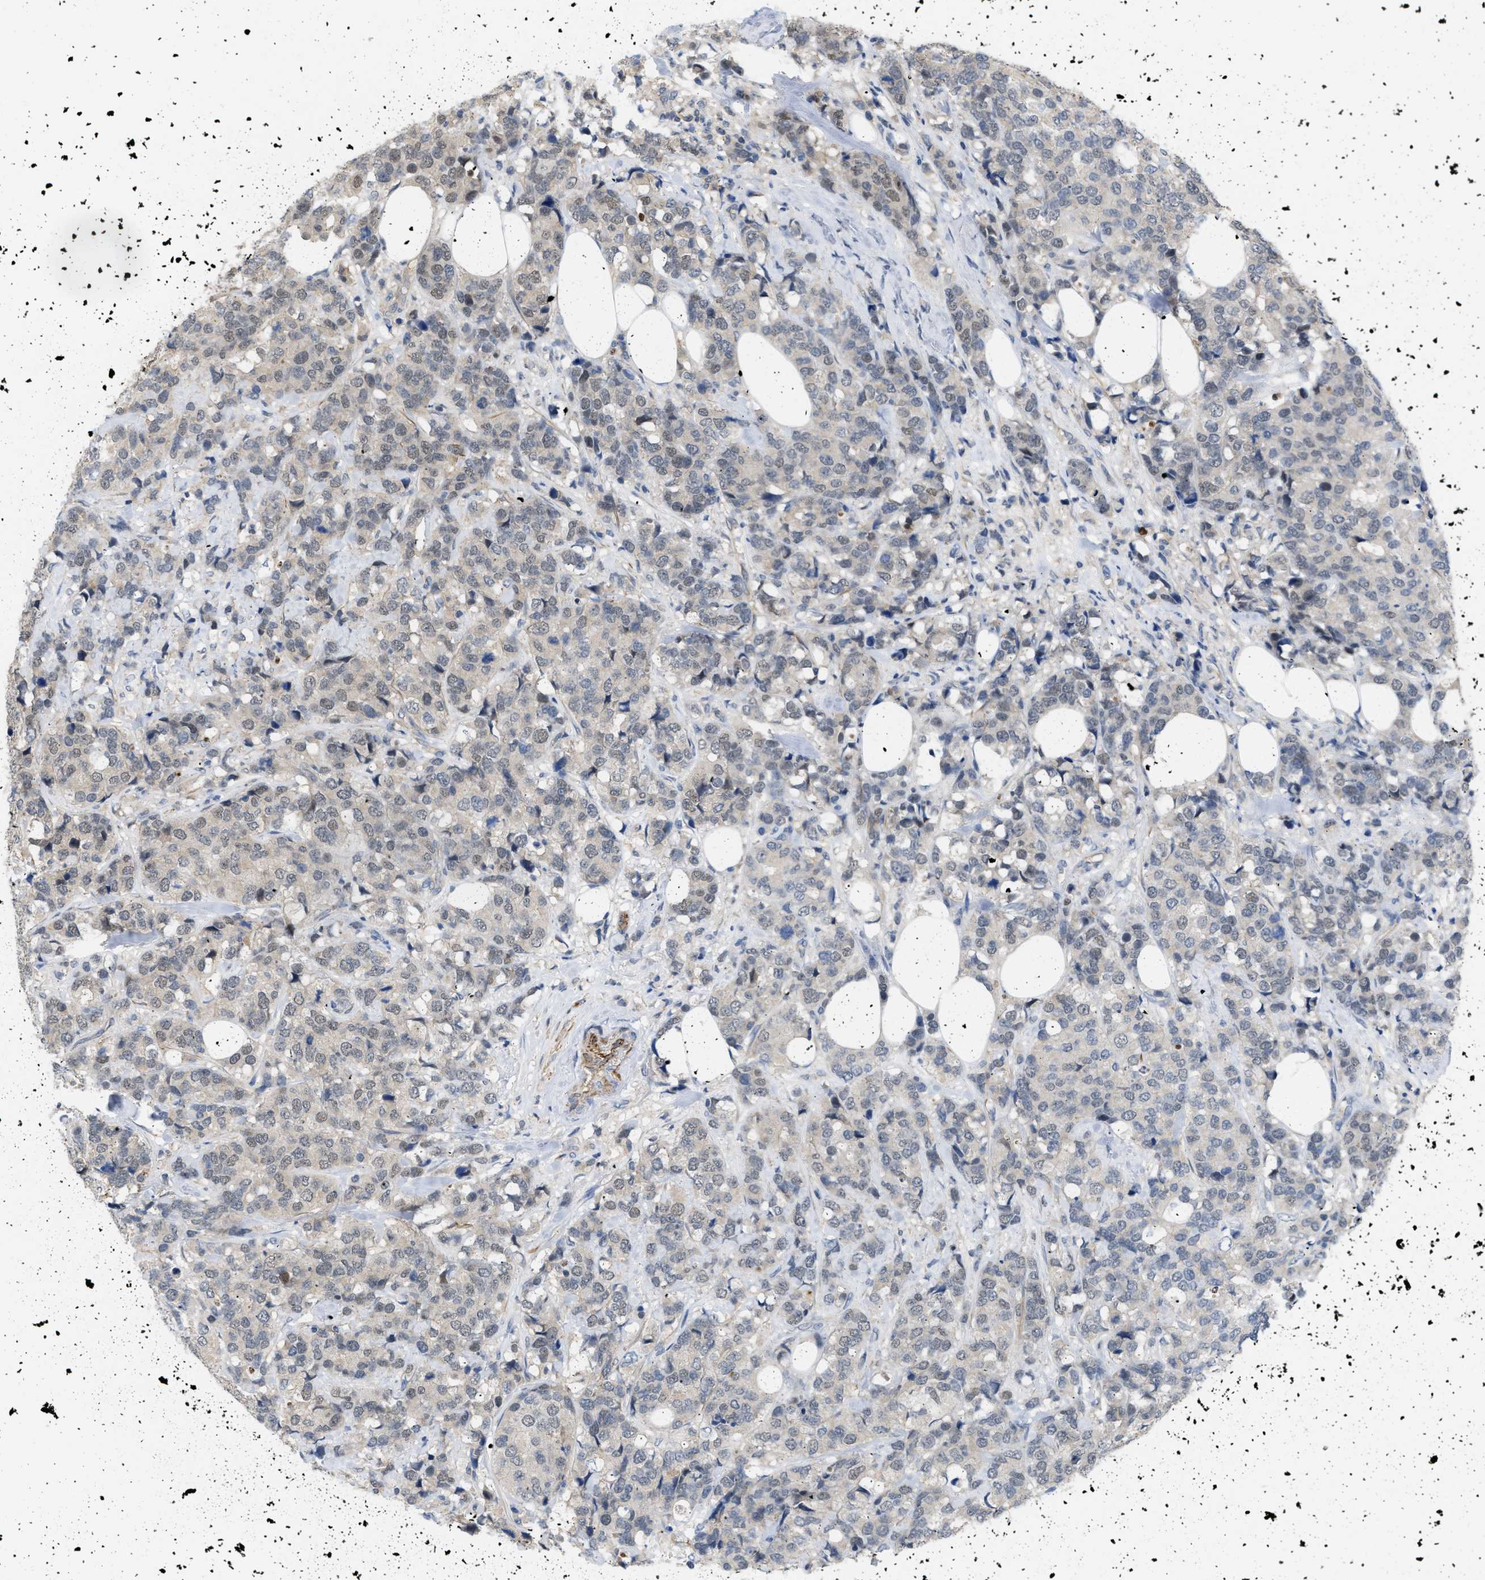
{"staining": {"intensity": "negative", "quantity": "none", "location": "none"}, "tissue": "breast cancer", "cell_type": "Tumor cells", "image_type": "cancer", "snomed": [{"axis": "morphology", "description": "Lobular carcinoma"}, {"axis": "topography", "description": "Breast"}], "caption": "An immunohistochemistry (IHC) photomicrograph of breast cancer is shown. There is no staining in tumor cells of breast cancer.", "gene": "NAPEPLD", "patient": {"sex": "female", "age": 59}}